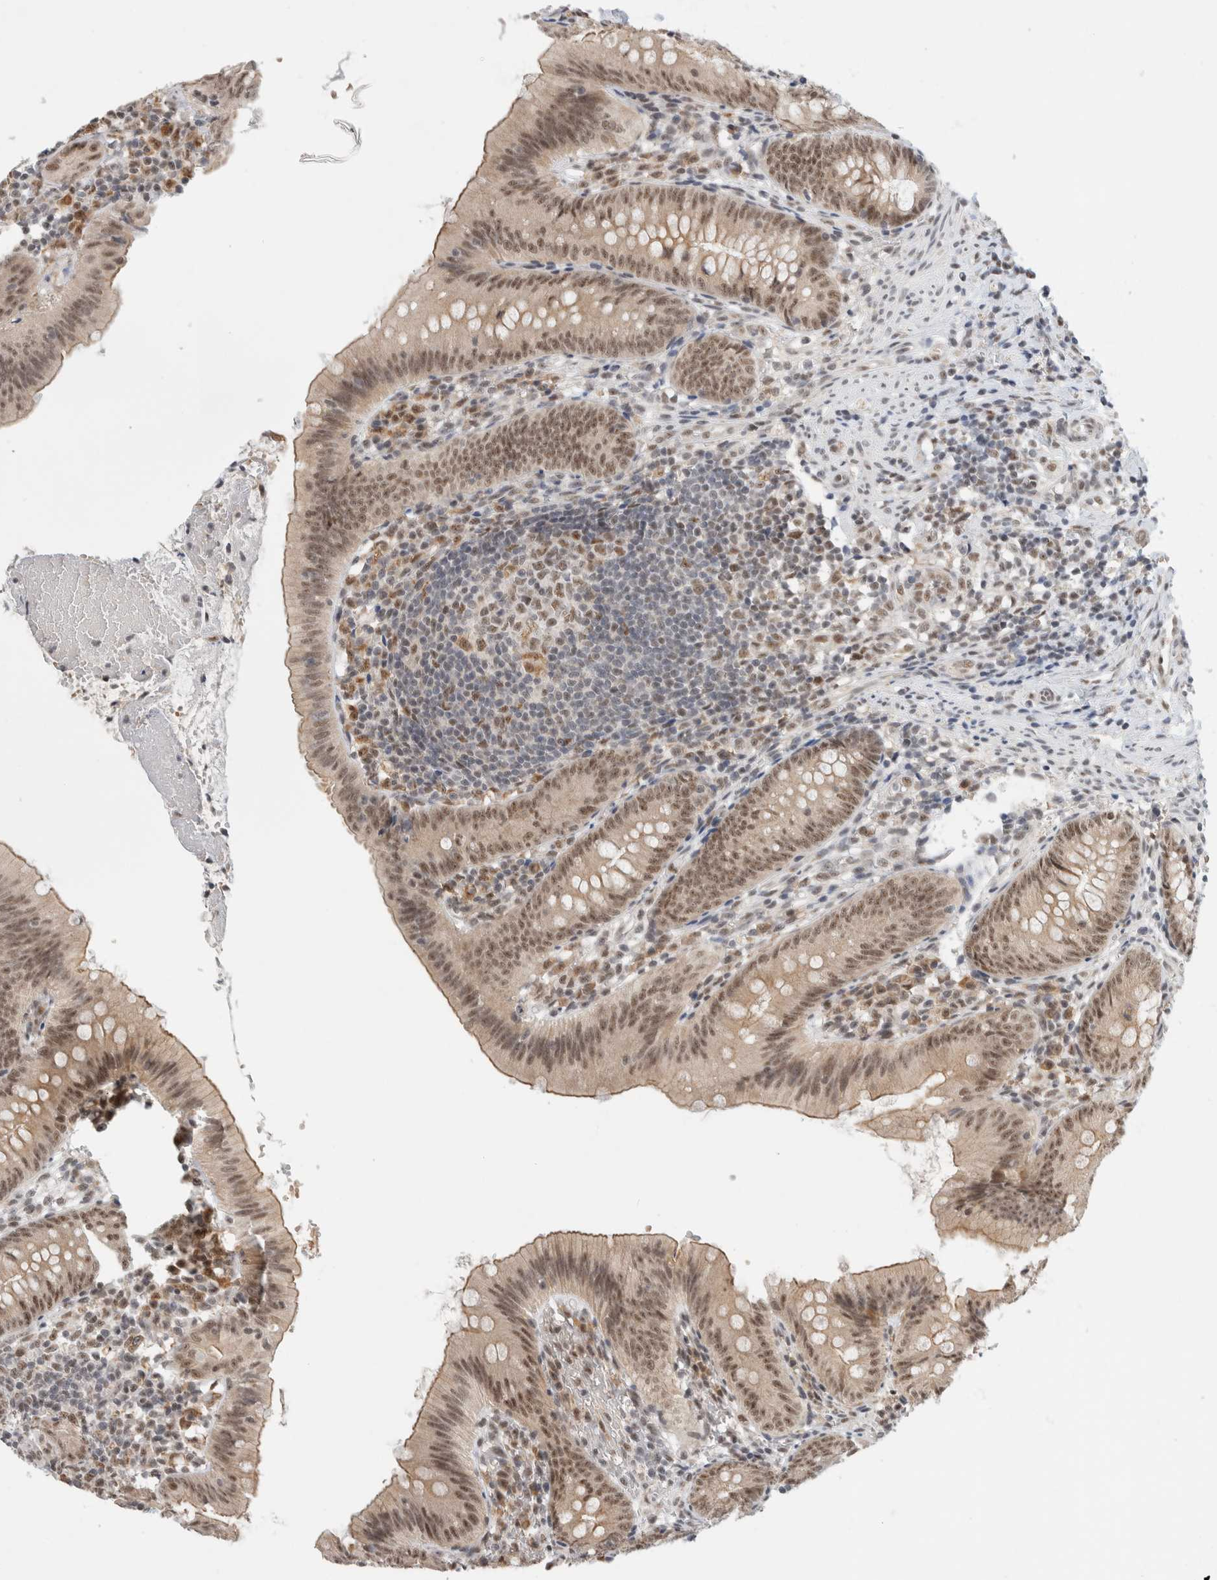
{"staining": {"intensity": "moderate", "quantity": ">75%", "location": "cytoplasmic/membranous,nuclear"}, "tissue": "appendix", "cell_type": "Glandular cells", "image_type": "normal", "snomed": [{"axis": "morphology", "description": "Normal tissue, NOS"}, {"axis": "topography", "description": "Appendix"}], "caption": "Immunohistochemistry micrograph of benign appendix: human appendix stained using immunohistochemistry (IHC) displays medium levels of moderate protein expression localized specifically in the cytoplasmic/membranous,nuclear of glandular cells, appearing as a cytoplasmic/membranous,nuclear brown color.", "gene": "NCAPG2", "patient": {"sex": "male", "age": 1}}